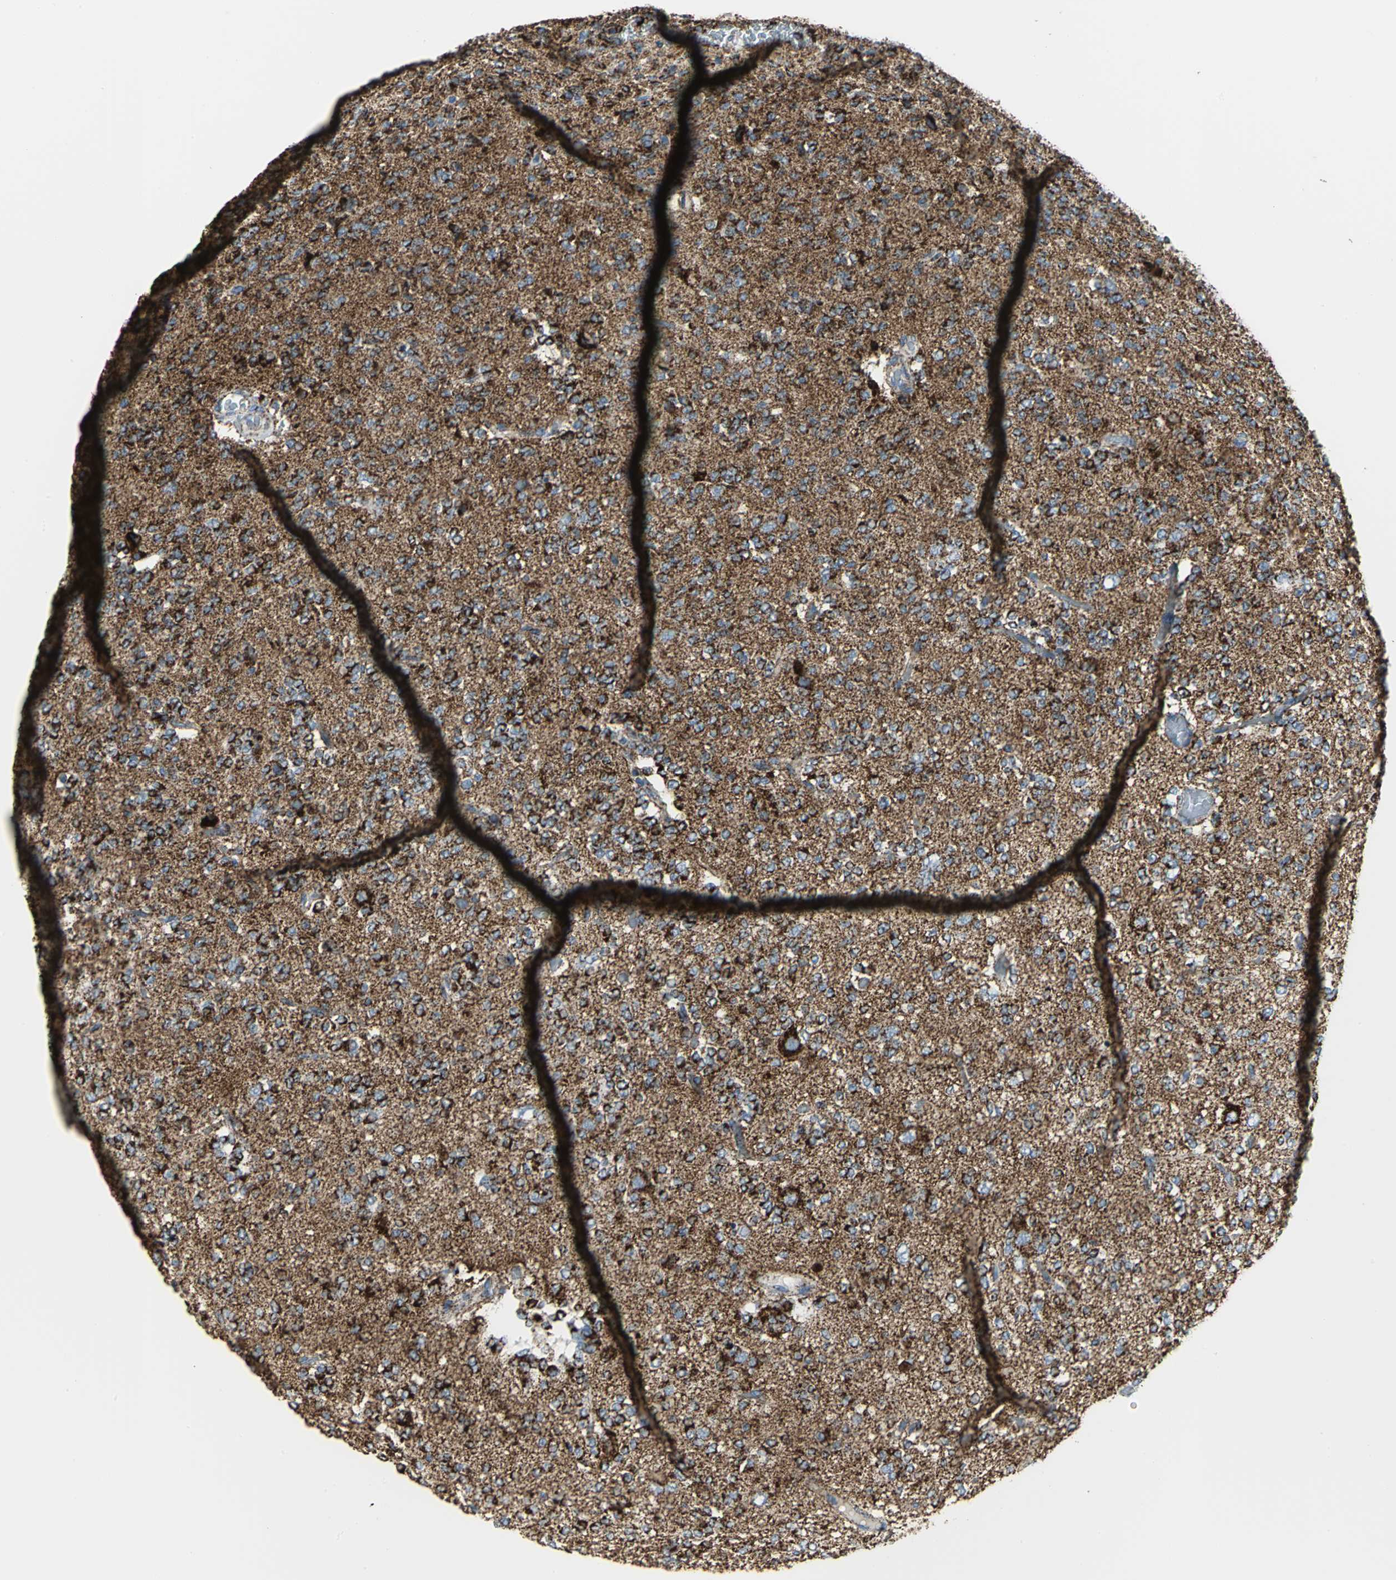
{"staining": {"intensity": "strong", "quantity": ">75%", "location": "cytoplasmic/membranous"}, "tissue": "glioma", "cell_type": "Tumor cells", "image_type": "cancer", "snomed": [{"axis": "morphology", "description": "Glioma, malignant, Low grade"}, {"axis": "topography", "description": "Brain"}], "caption": "Protein expression analysis of human glioma reveals strong cytoplasmic/membranous expression in about >75% of tumor cells.", "gene": "NTRK1", "patient": {"sex": "male", "age": 38}}